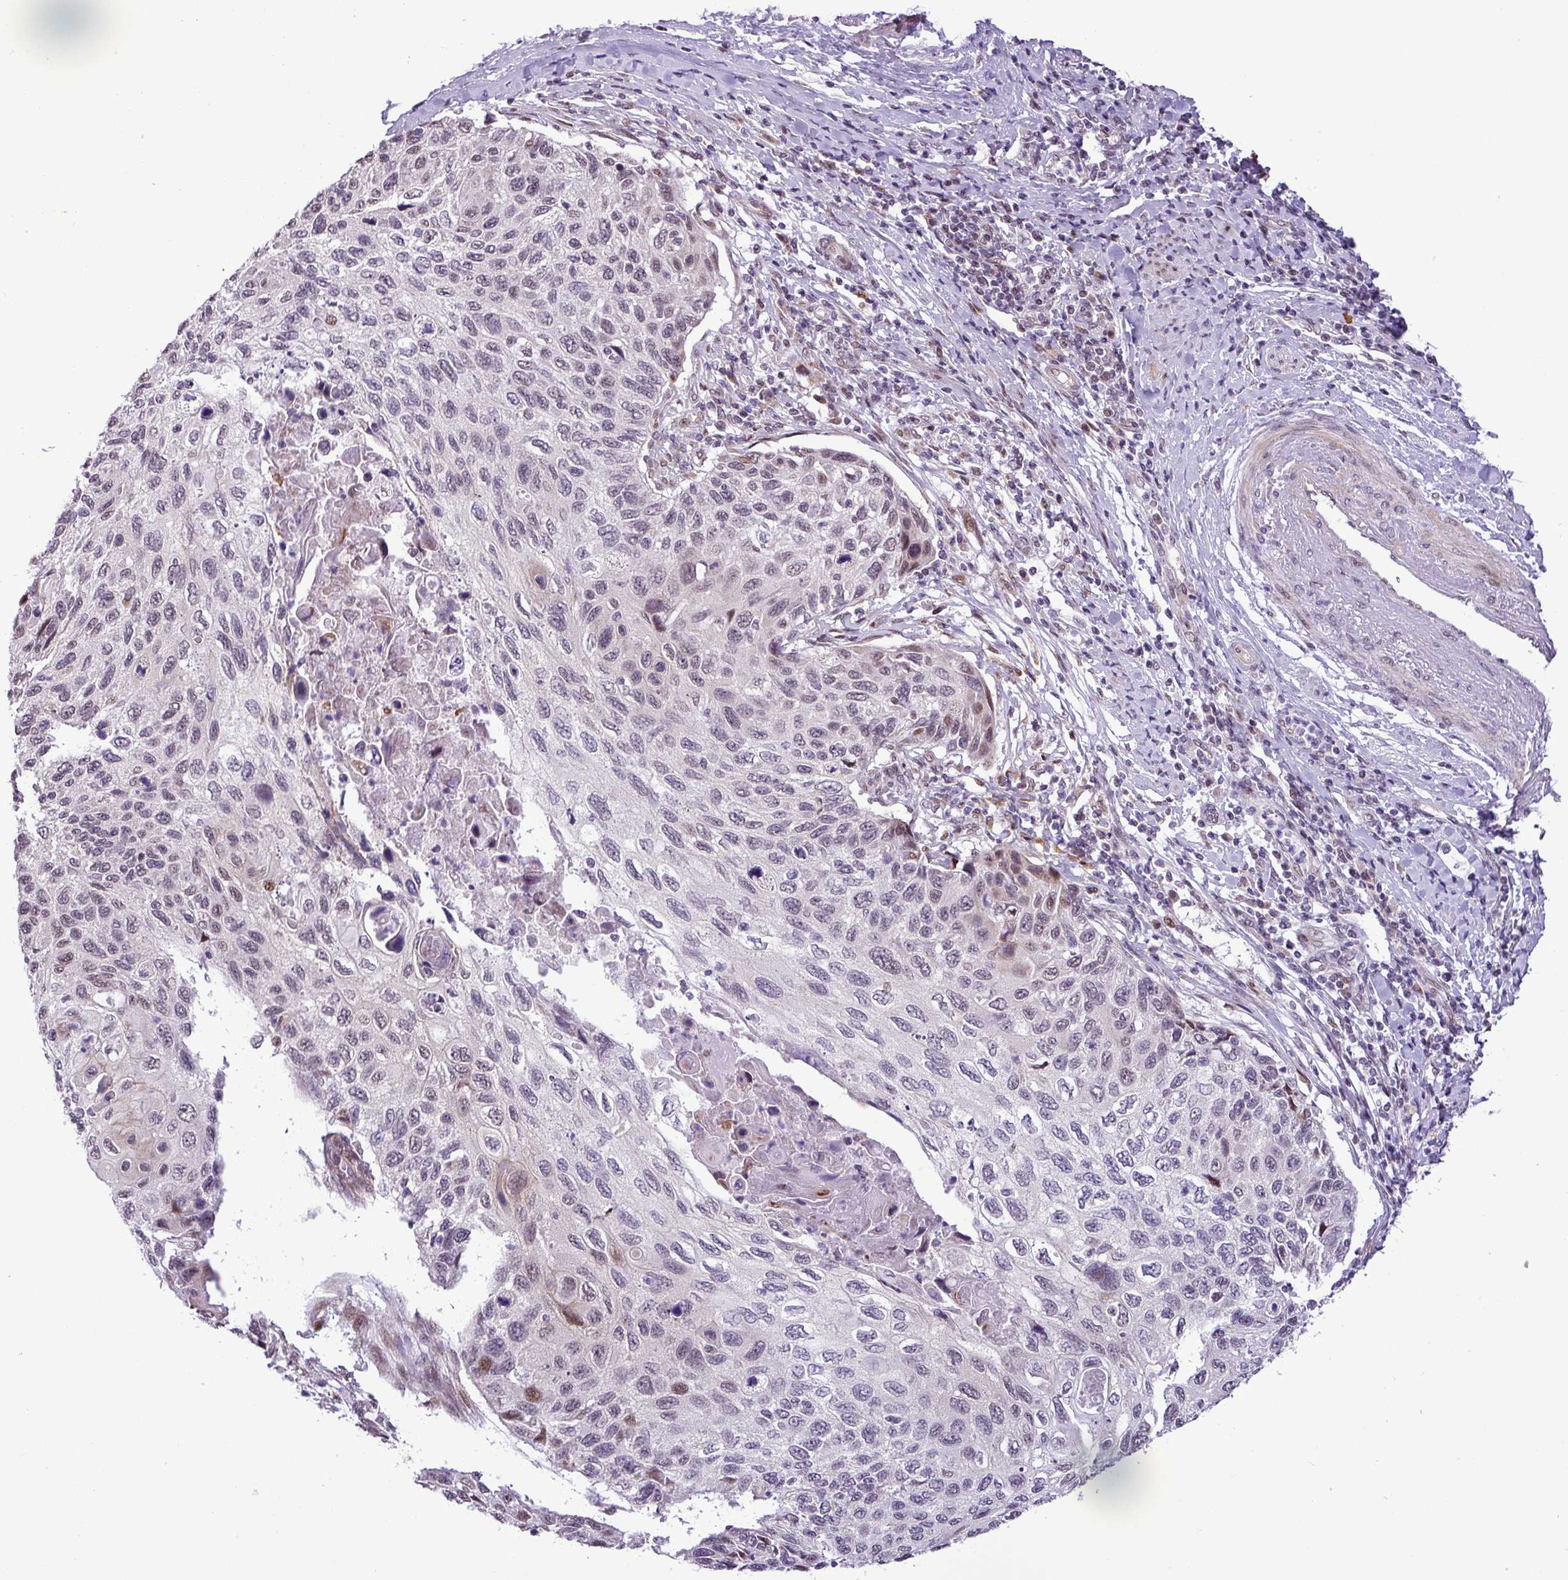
{"staining": {"intensity": "moderate", "quantity": "<25%", "location": "nuclear"}, "tissue": "cervical cancer", "cell_type": "Tumor cells", "image_type": "cancer", "snomed": [{"axis": "morphology", "description": "Squamous cell carcinoma, NOS"}, {"axis": "topography", "description": "Cervix"}], "caption": "Immunohistochemistry (IHC) of human squamous cell carcinoma (cervical) demonstrates low levels of moderate nuclear staining in approximately <25% of tumor cells. (Brightfield microscopy of DAB IHC at high magnification).", "gene": "ZNF354A", "patient": {"sex": "female", "age": 70}}